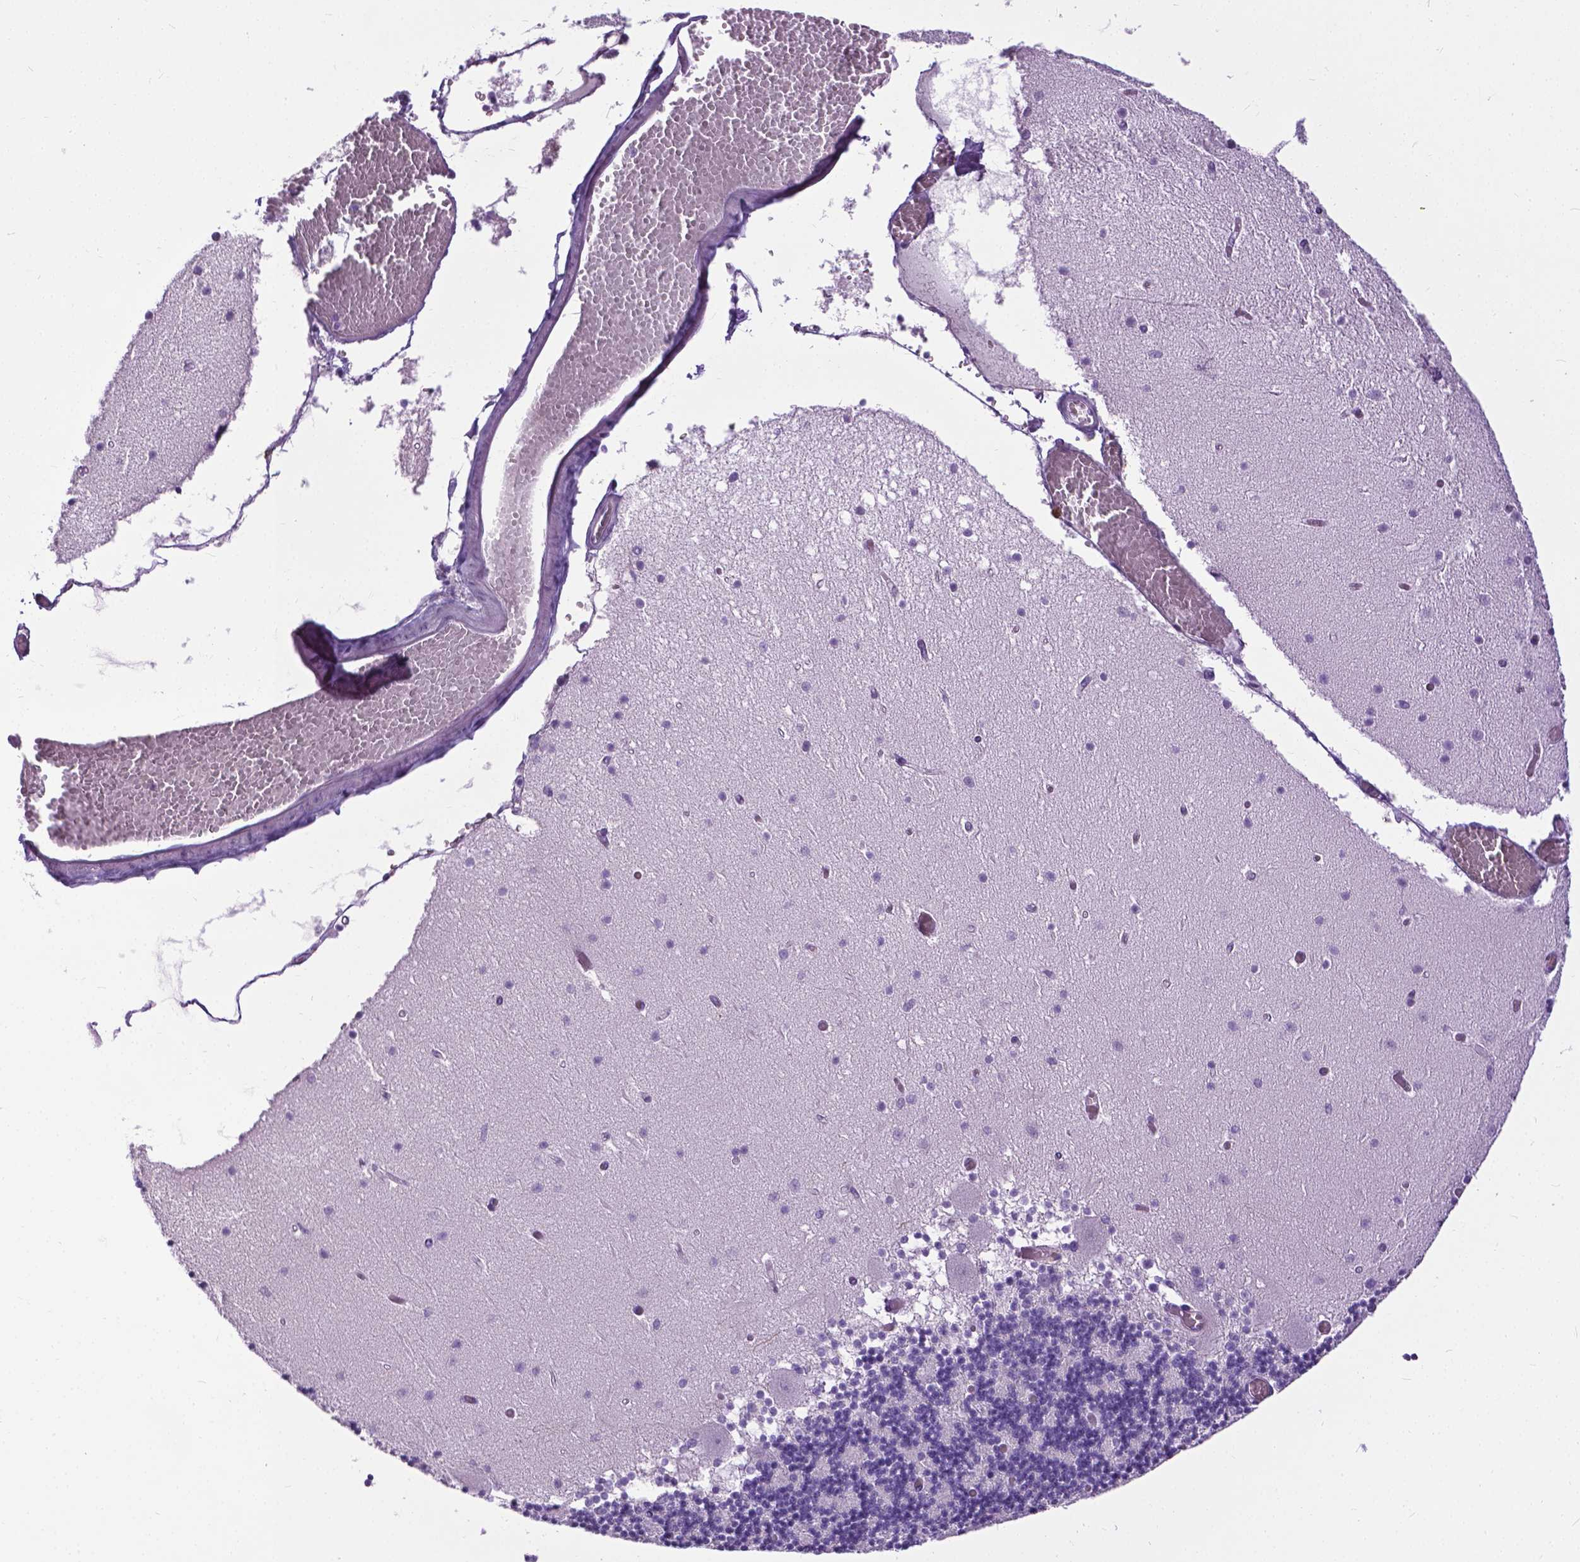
{"staining": {"intensity": "negative", "quantity": "none", "location": "none"}, "tissue": "cerebellum", "cell_type": "Cells in granular layer", "image_type": "normal", "snomed": [{"axis": "morphology", "description": "Normal tissue, NOS"}, {"axis": "topography", "description": "Cerebellum"}], "caption": "DAB (3,3'-diaminobenzidine) immunohistochemical staining of unremarkable cerebellum exhibits no significant expression in cells in granular layer.", "gene": "PROB1", "patient": {"sex": "female", "age": 28}}